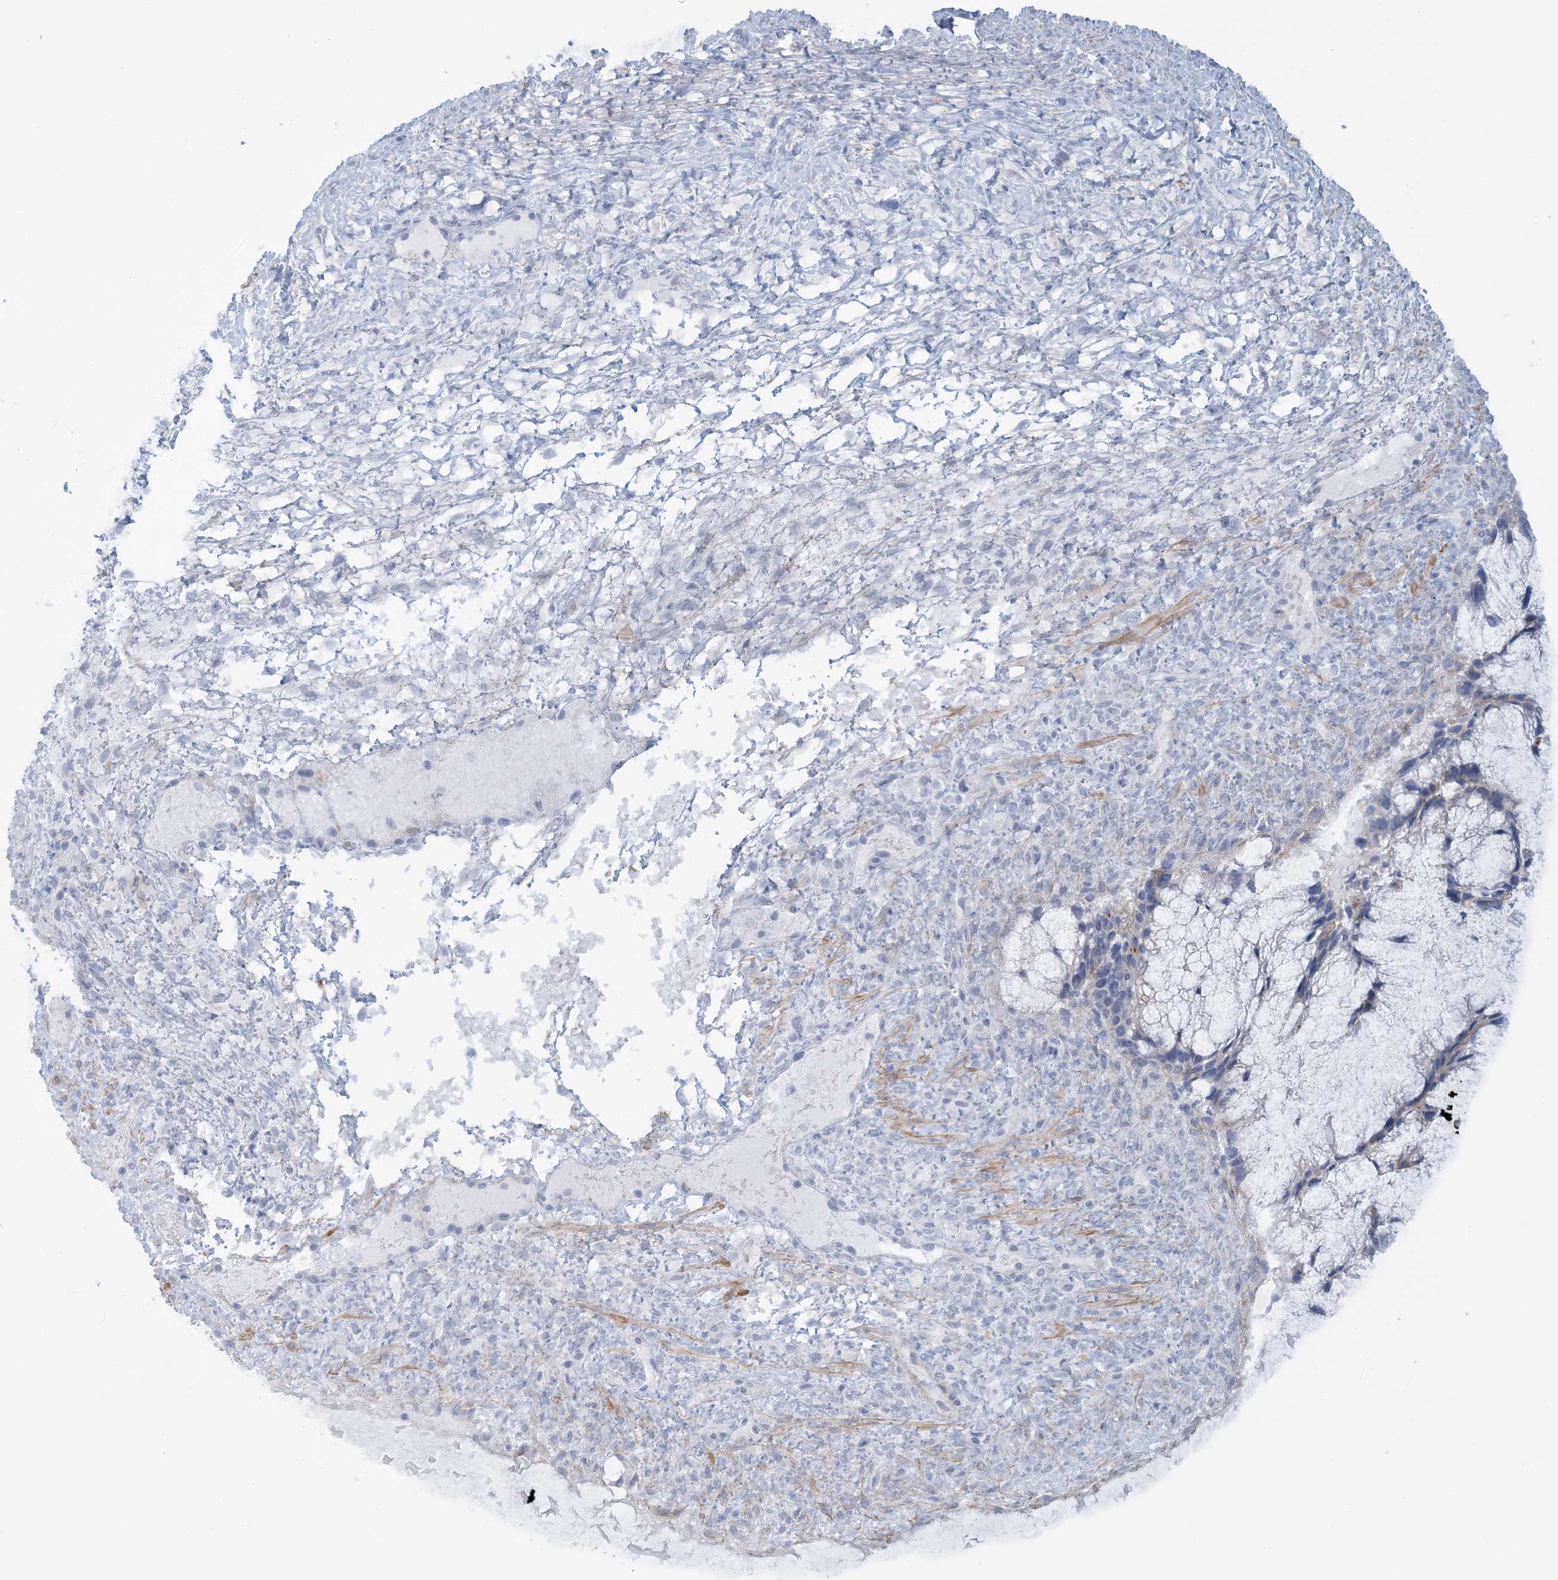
{"staining": {"intensity": "weak", "quantity": "<25%", "location": "cytoplasmic/membranous"}, "tissue": "ovarian cancer", "cell_type": "Tumor cells", "image_type": "cancer", "snomed": [{"axis": "morphology", "description": "Cystadenocarcinoma, mucinous, NOS"}, {"axis": "topography", "description": "Ovary"}], "caption": "Ovarian cancer stained for a protein using IHC displays no staining tumor cells.", "gene": "AGXT", "patient": {"sex": "female", "age": 37}}